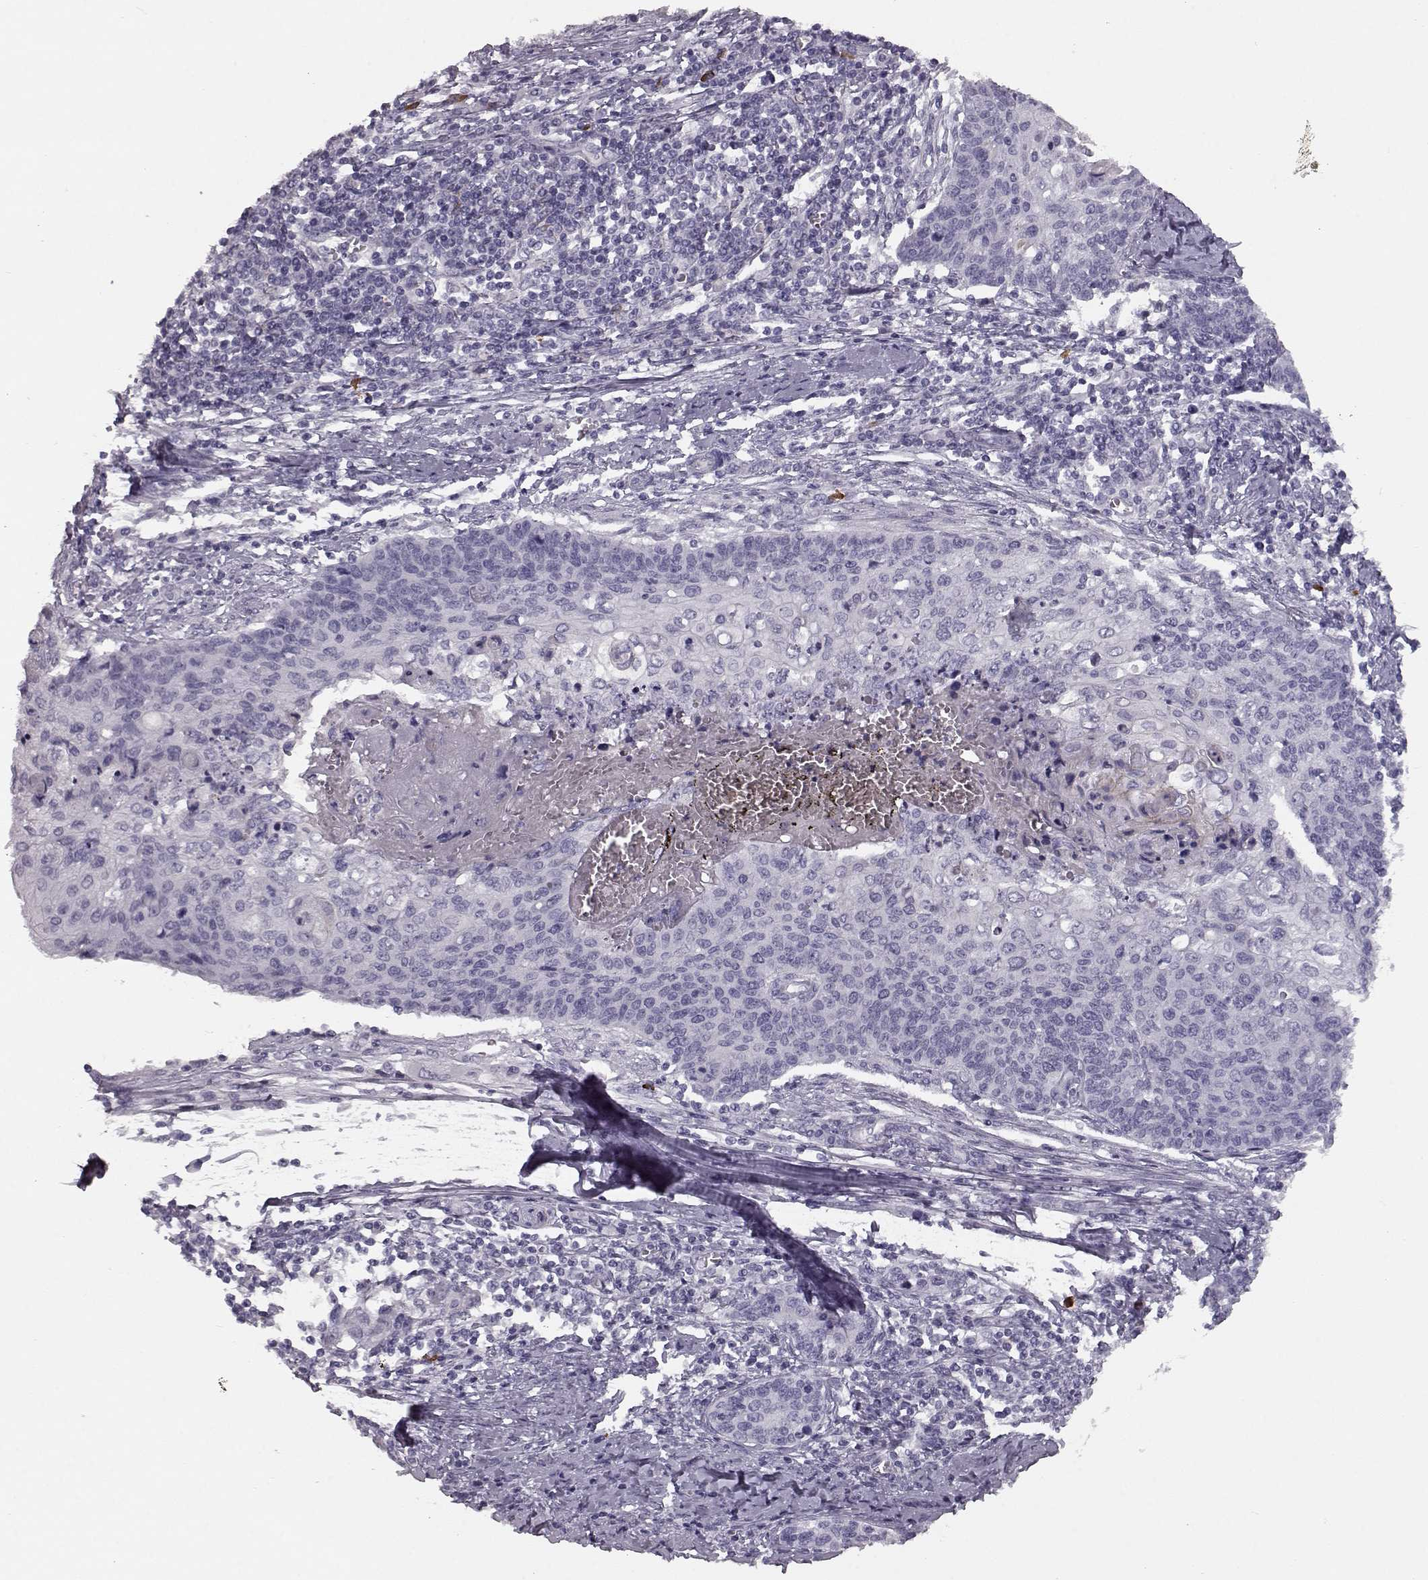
{"staining": {"intensity": "negative", "quantity": "none", "location": "none"}, "tissue": "cervical cancer", "cell_type": "Tumor cells", "image_type": "cancer", "snomed": [{"axis": "morphology", "description": "Squamous cell carcinoma, NOS"}, {"axis": "topography", "description": "Cervix"}], "caption": "Immunohistochemistry (IHC) image of neoplastic tissue: human cervical cancer stained with DAB (3,3'-diaminobenzidine) shows no significant protein positivity in tumor cells.", "gene": "CCL19", "patient": {"sex": "female", "age": 39}}